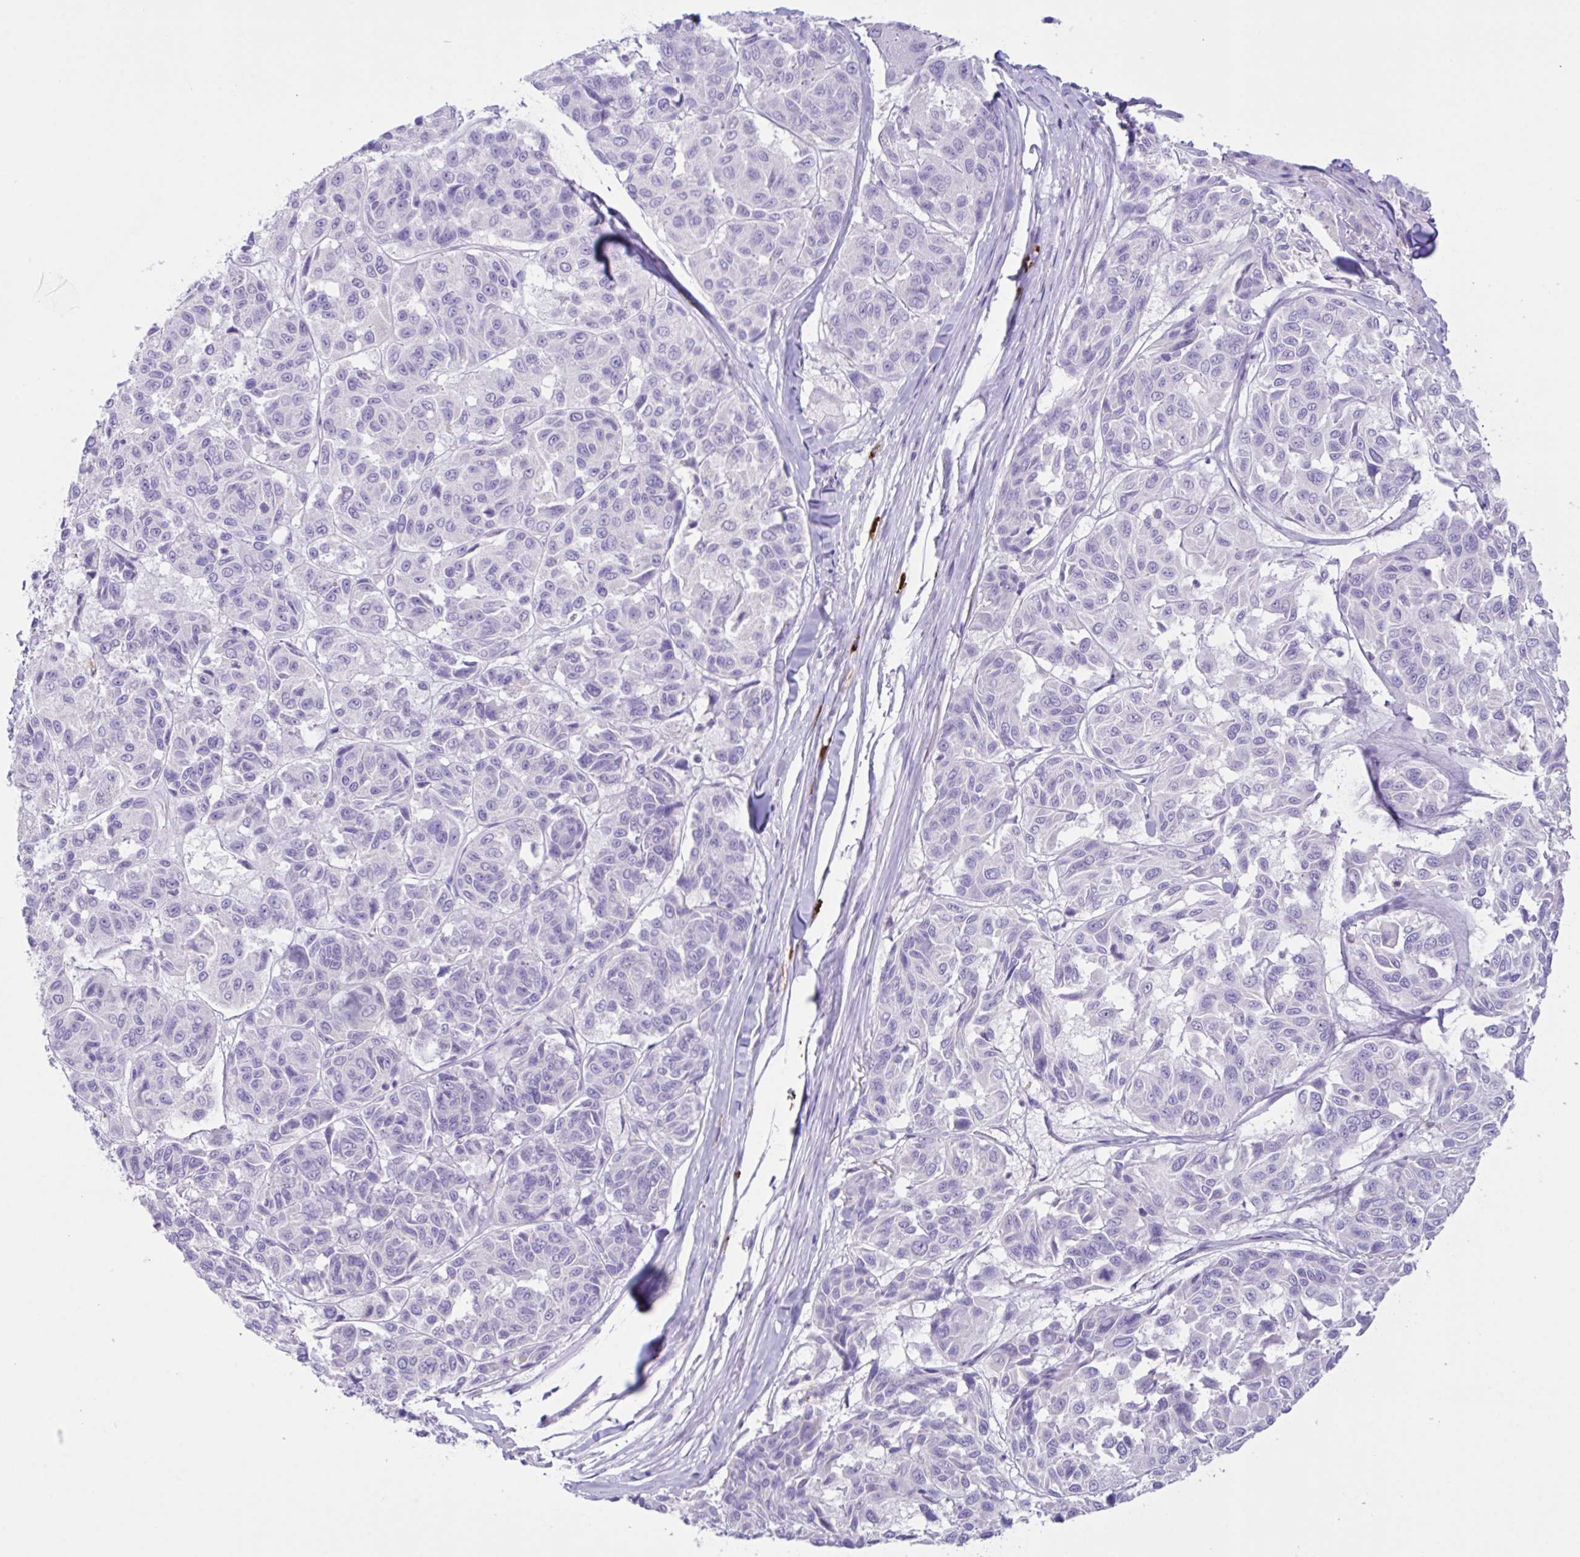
{"staining": {"intensity": "negative", "quantity": "none", "location": "none"}, "tissue": "melanoma", "cell_type": "Tumor cells", "image_type": "cancer", "snomed": [{"axis": "morphology", "description": "Malignant melanoma, NOS"}, {"axis": "topography", "description": "Skin"}], "caption": "This is an immunohistochemistry (IHC) photomicrograph of human melanoma. There is no expression in tumor cells.", "gene": "CST11", "patient": {"sex": "female", "age": 66}}